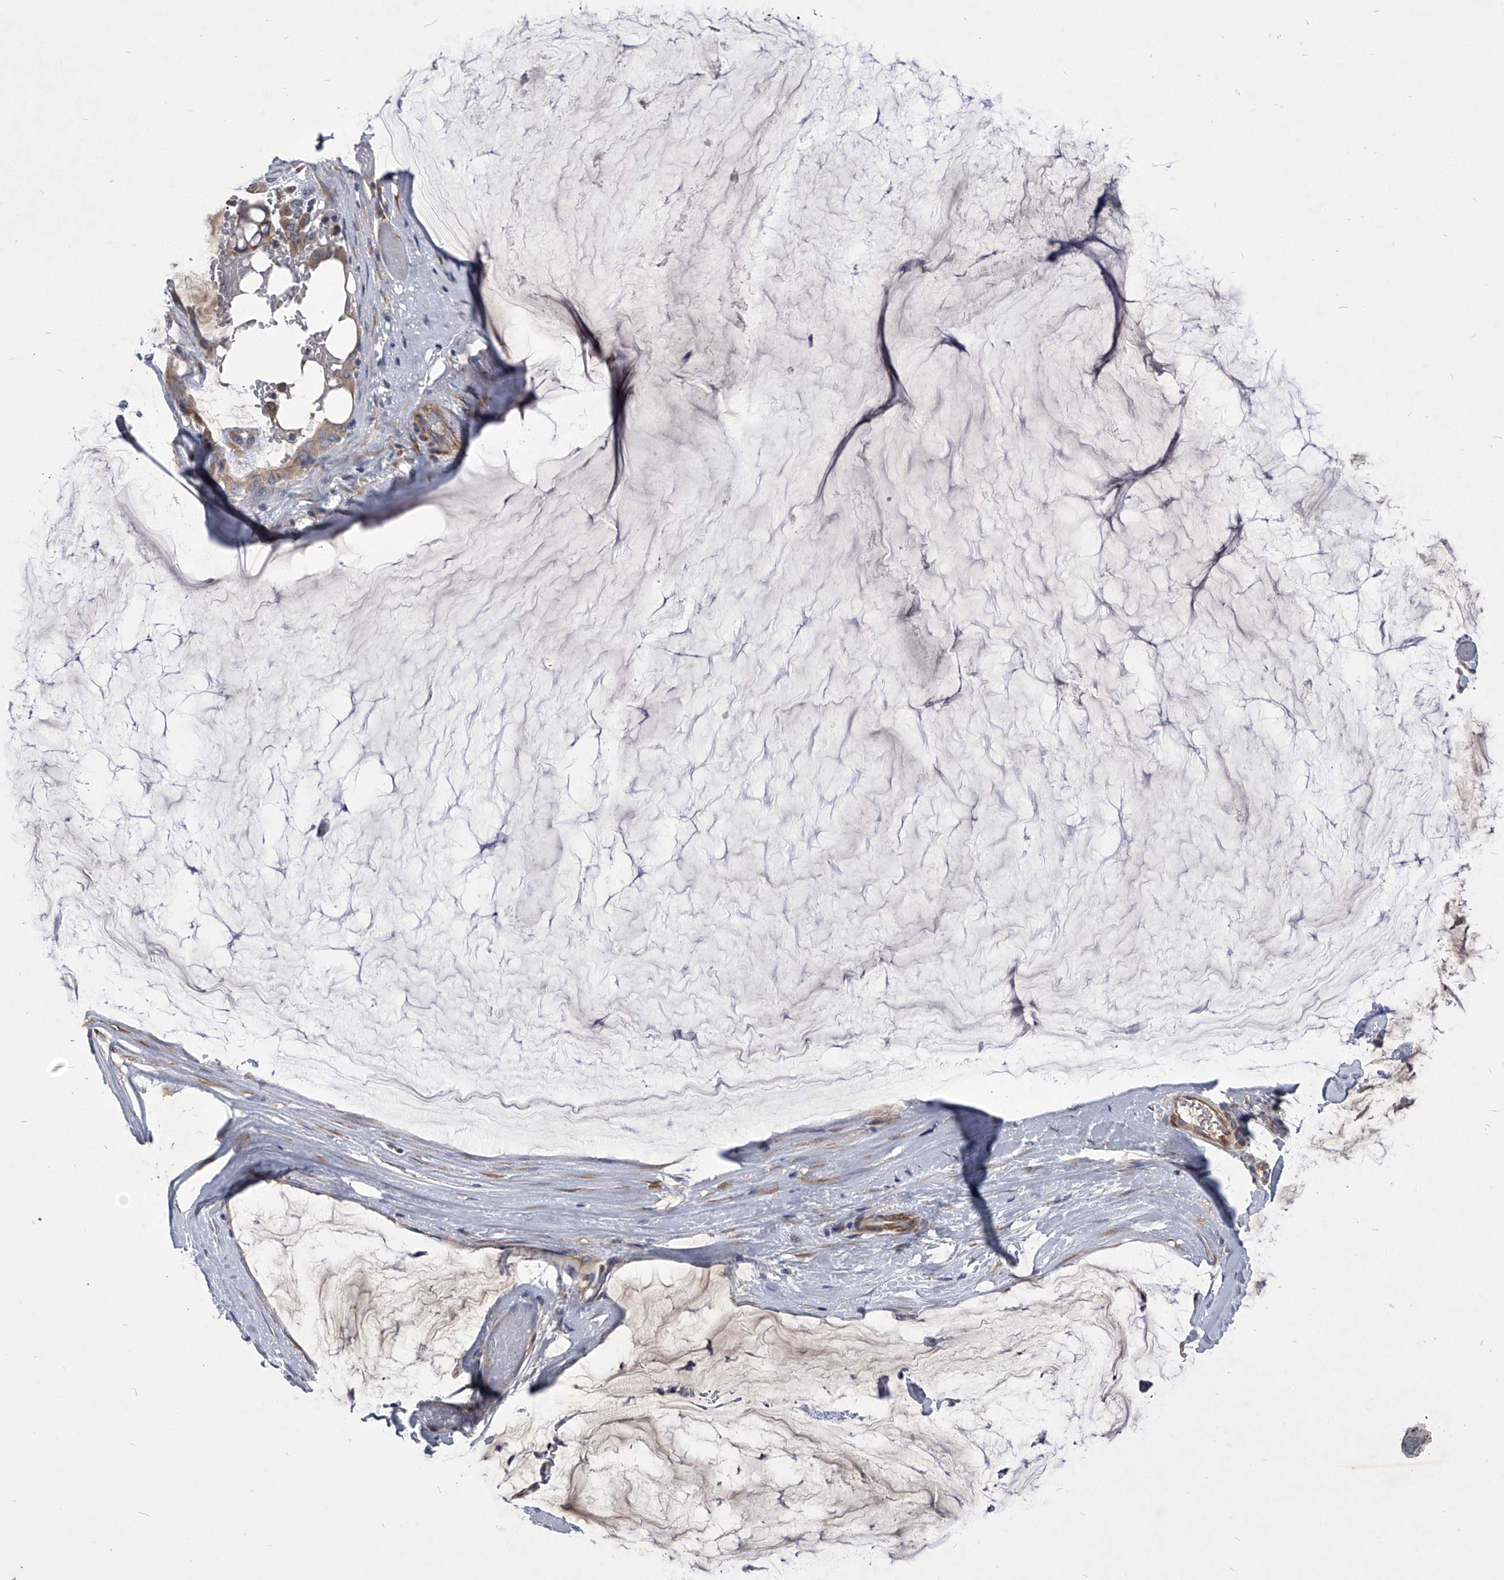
{"staining": {"intensity": "weak", "quantity": ">75%", "location": "cytoplasmic/membranous"}, "tissue": "ovarian cancer", "cell_type": "Tumor cells", "image_type": "cancer", "snomed": [{"axis": "morphology", "description": "Cystadenocarcinoma, mucinous, NOS"}, {"axis": "topography", "description": "Ovary"}], "caption": "A low amount of weak cytoplasmic/membranous expression is seen in approximately >75% of tumor cells in ovarian mucinous cystadenocarcinoma tissue.", "gene": "CCR4", "patient": {"sex": "female", "age": 39}}